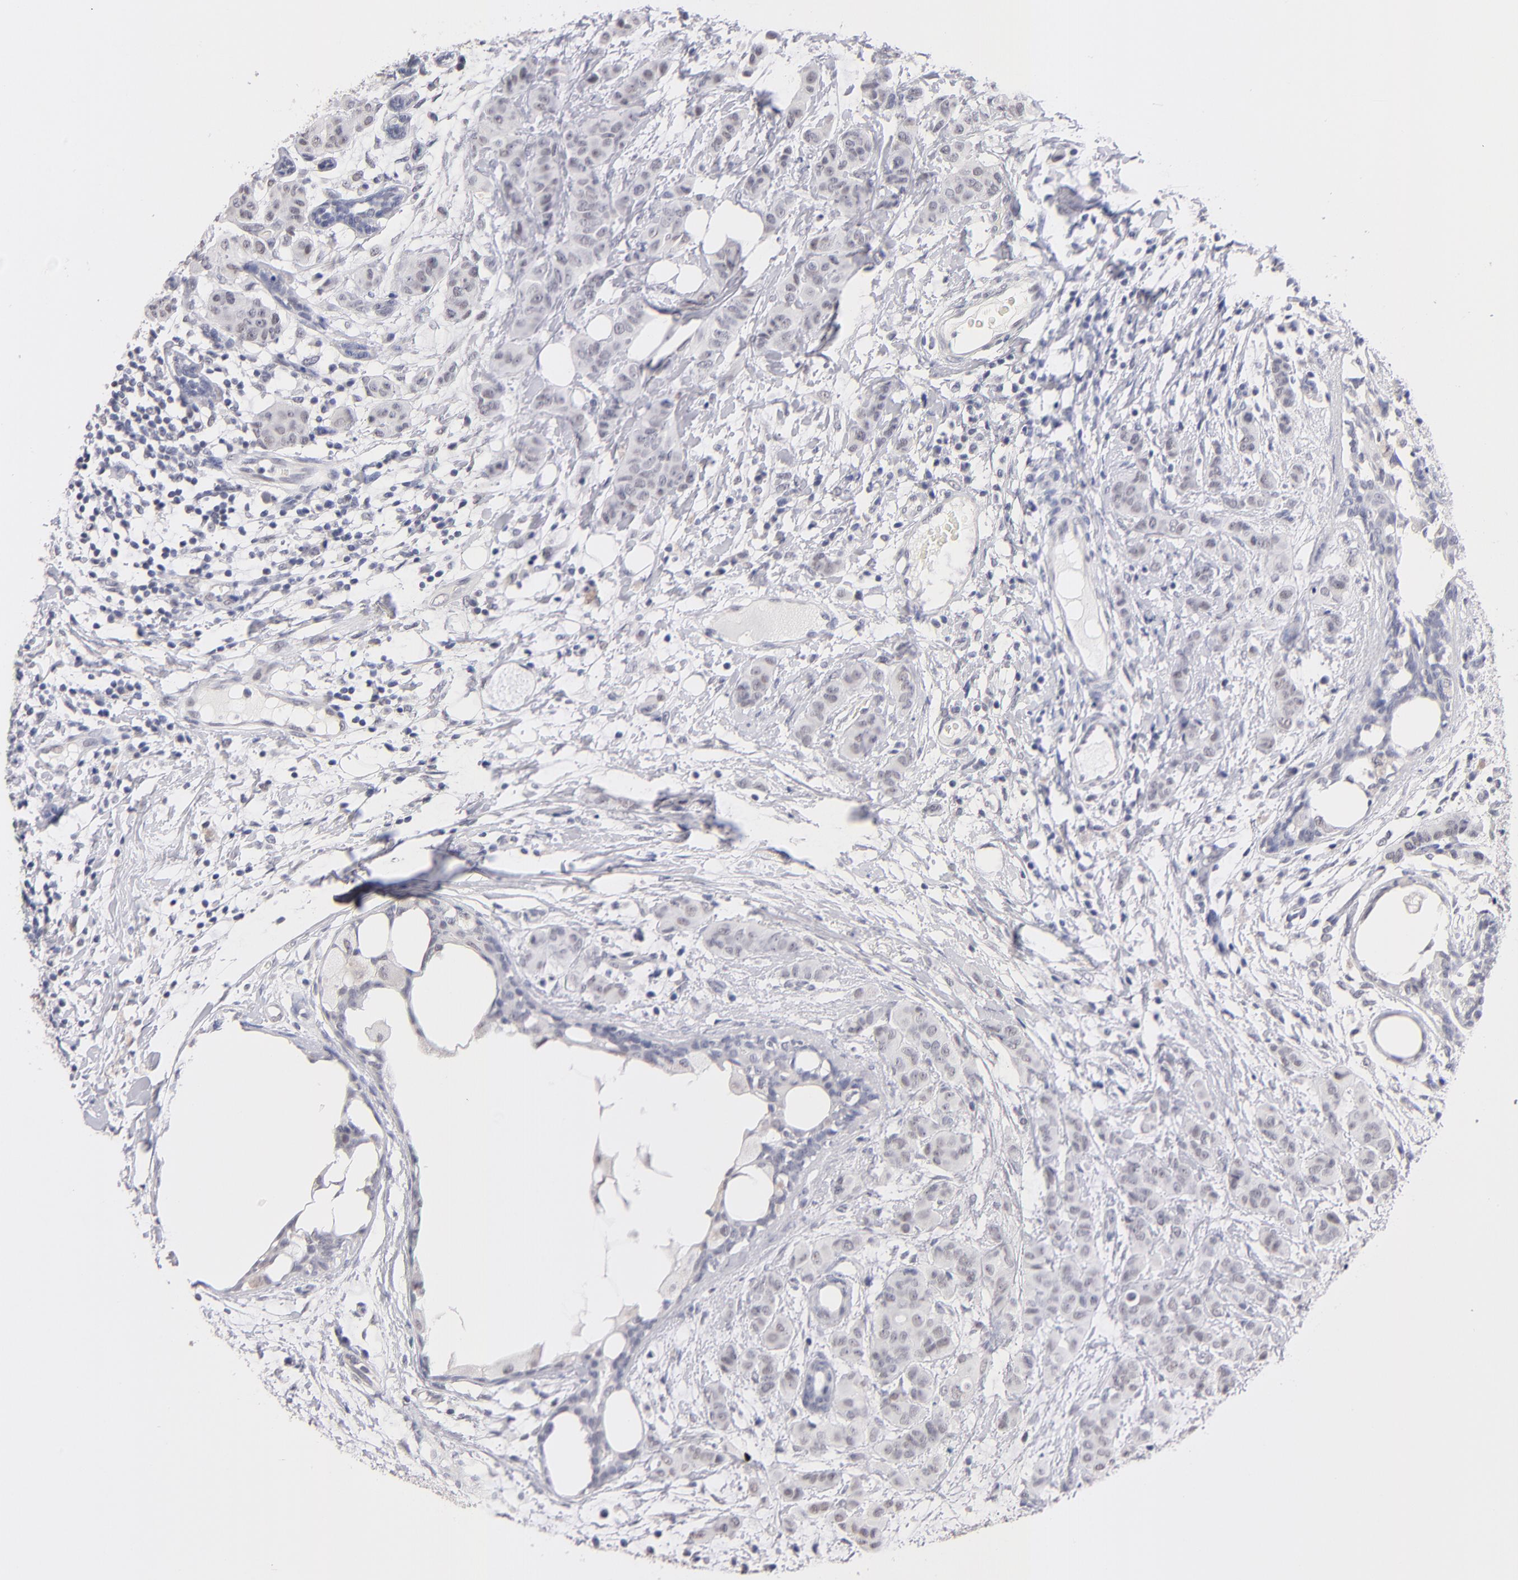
{"staining": {"intensity": "weak", "quantity": "25%-75%", "location": "nuclear"}, "tissue": "breast cancer", "cell_type": "Tumor cells", "image_type": "cancer", "snomed": [{"axis": "morphology", "description": "Duct carcinoma"}, {"axis": "topography", "description": "Breast"}], "caption": "The image exhibits immunohistochemical staining of breast cancer (invasive ductal carcinoma). There is weak nuclear expression is identified in approximately 25%-75% of tumor cells.", "gene": "TEX11", "patient": {"sex": "female", "age": 40}}